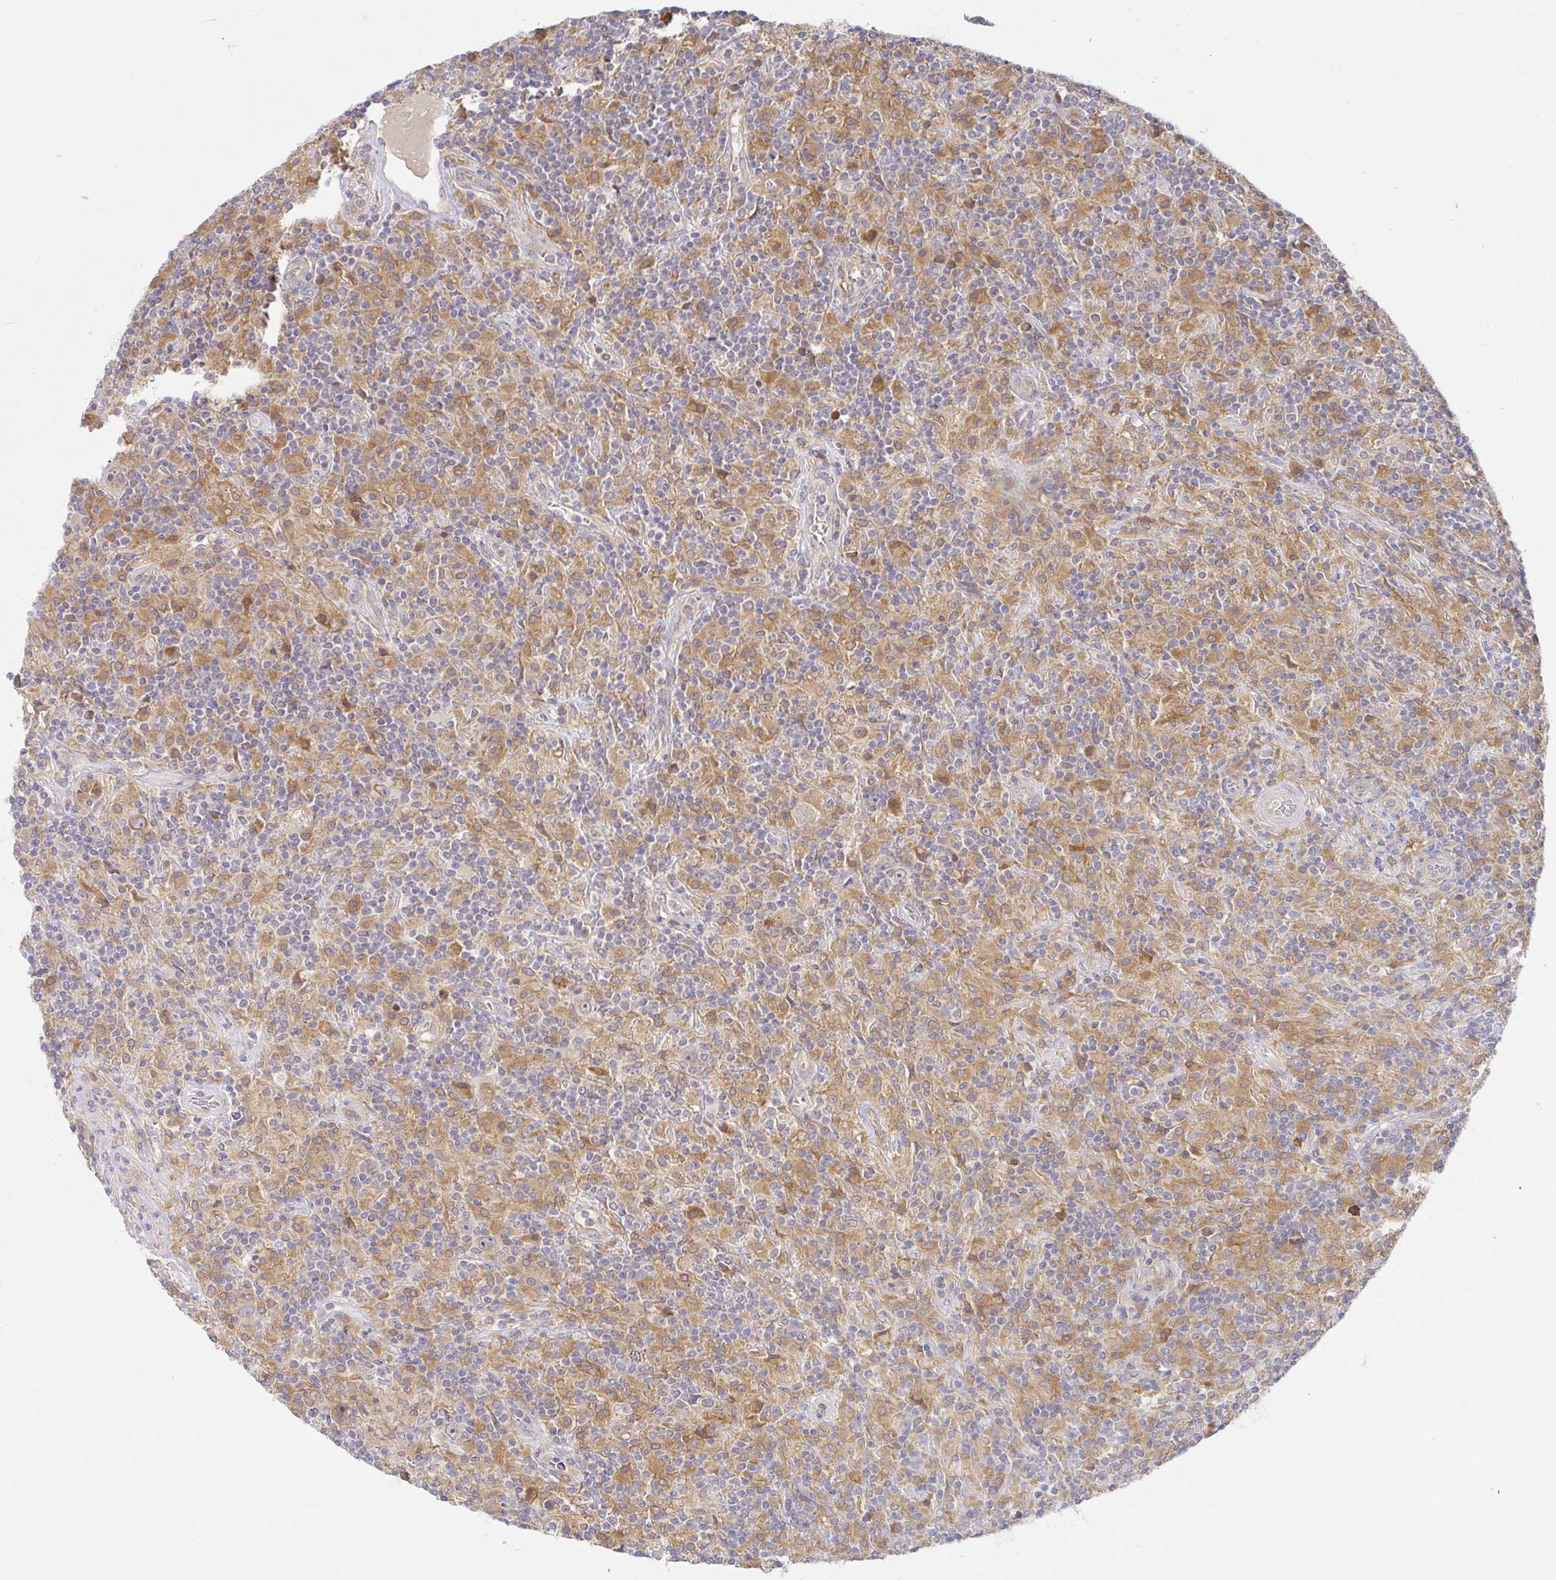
{"staining": {"intensity": "moderate", "quantity": "25%-75%", "location": "cytoplasmic/membranous"}, "tissue": "lymphoma", "cell_type": "Tumor cells", "image_type": "cancer", "snomed": [{"axis": "morphology", "description": "Hodgkin's disease, NOS"}, {"axis": "topography", "description": "Lymph node"}], "caption": "Human lymphoma stained with a protein marker displays moderate staining in tumor cells.", "gene": "DERL2", "patient": {"sex": "male", "age": 70}}